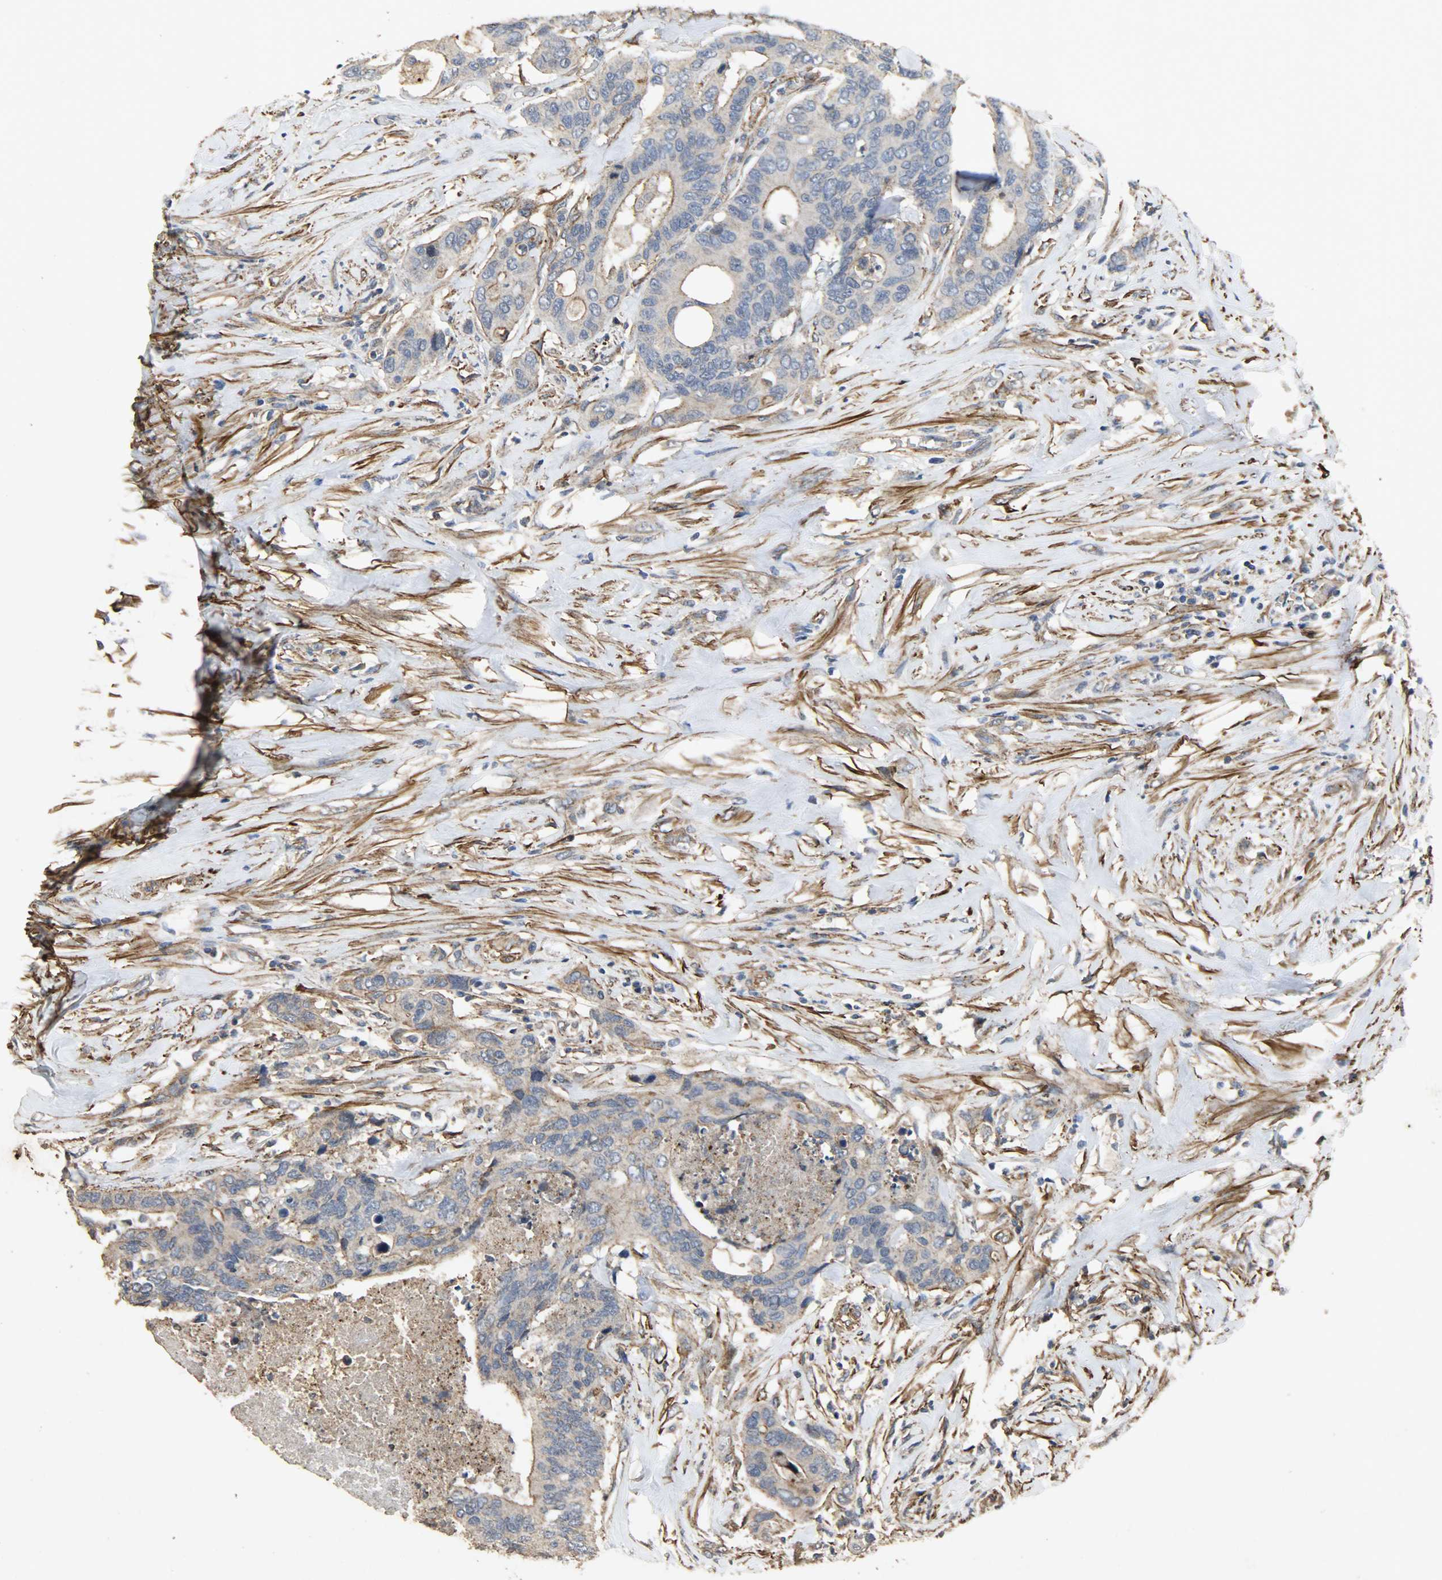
{"staining": {"intensity": "weak", "quantity": "<25%", "location": "cytoplasmic/membranous"}, "tissue": "colorectal cancer", "cell_type": "Tumor cells", "image_type": "cancer", "snomed": [{"axis": "morphology", "description": "Adenocarcinoma, NOS"}, {"axis": "topography", "description": "Rectum"}], "caption": "Human colorectal cancer stained for a protein using immunohistochemistry (IHC) demonstrates no staining in tumor cells.", "gene": "TPM4", "patient": {"sex": "male", "age": 55}}